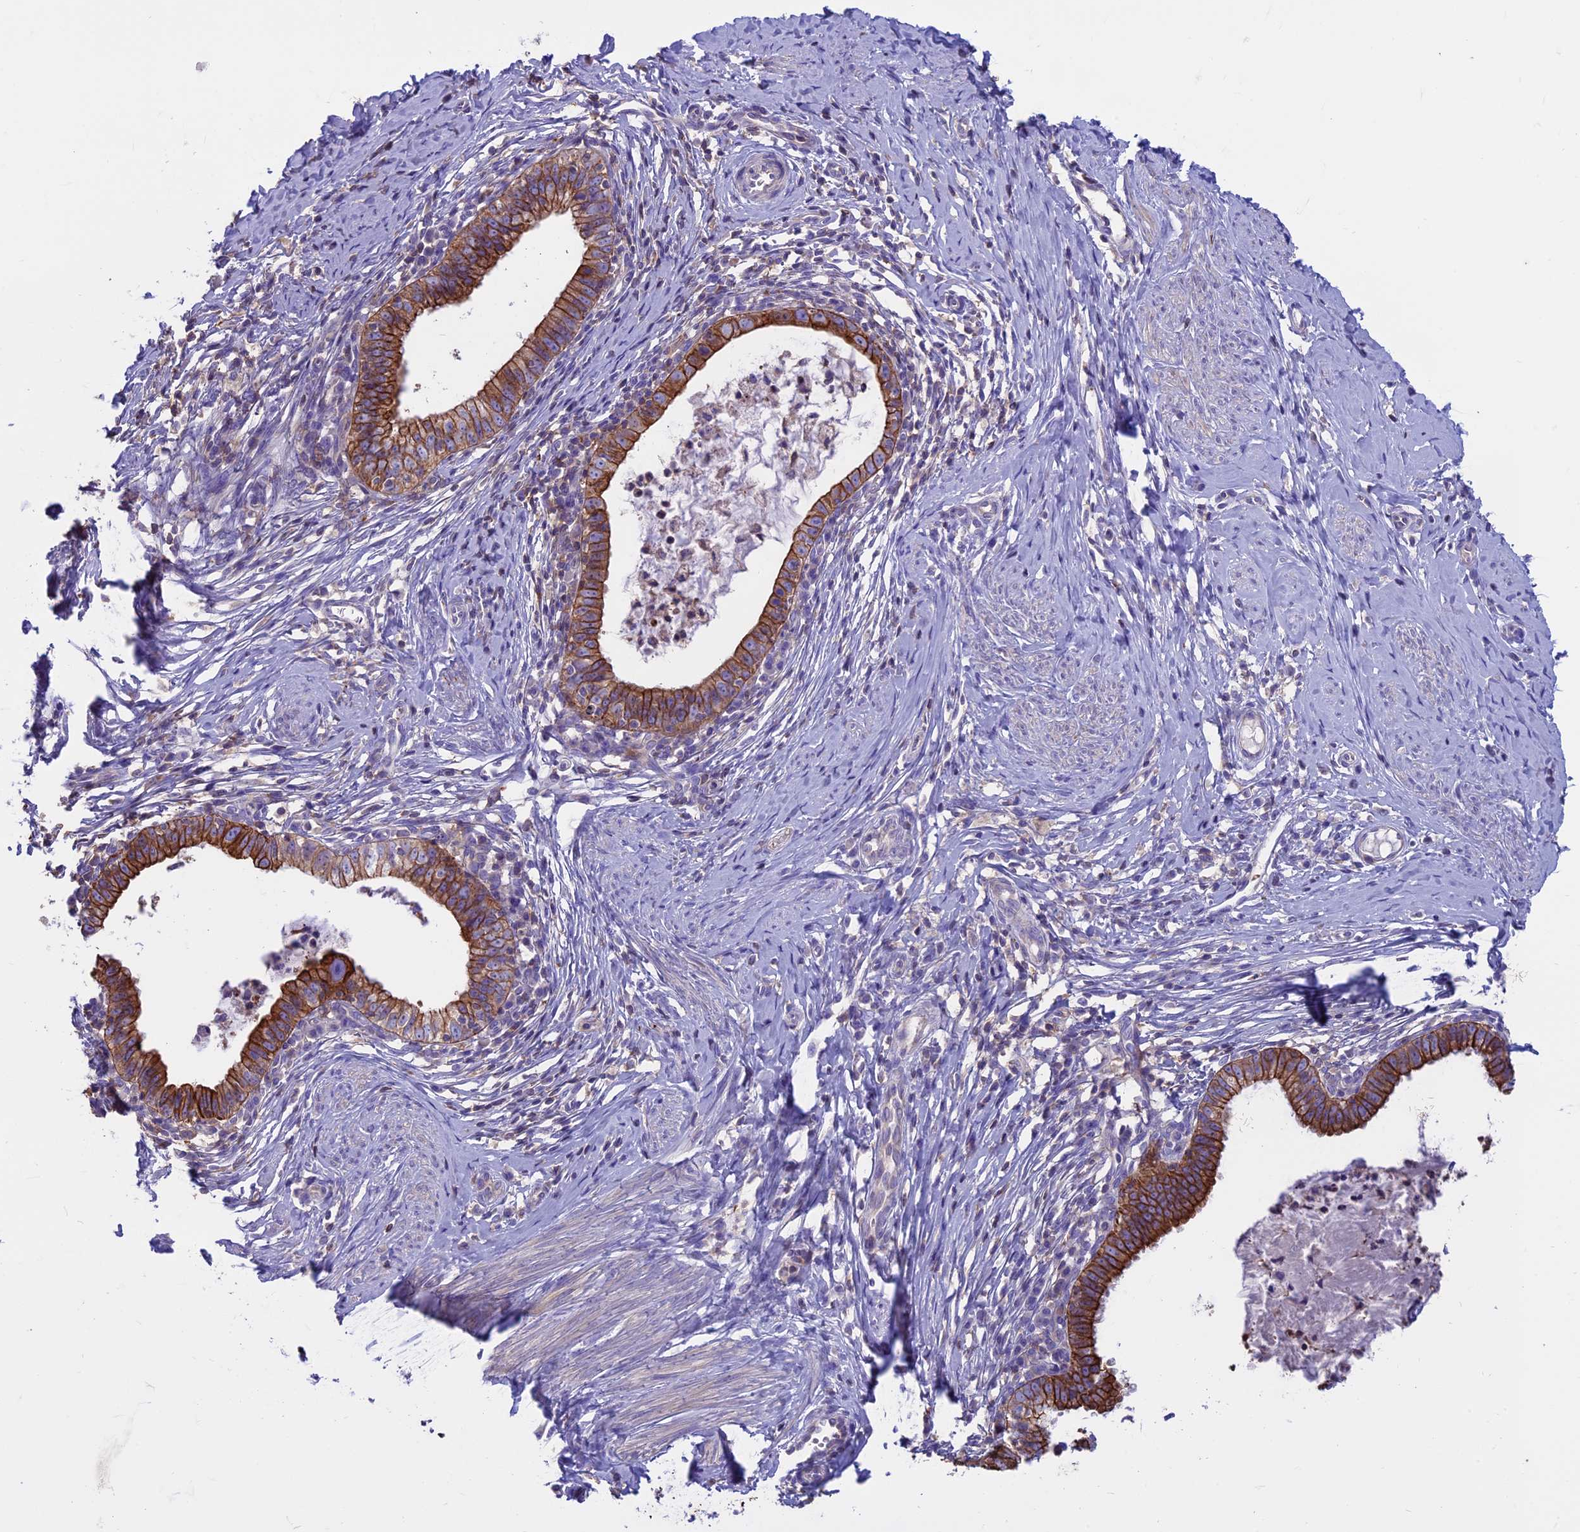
{"staining": {"intensity": "moderate", "quantity": ">75%", "location": "cytoplasmic/membranous"}, "tissue": "cervical cancer", "cell_type": "Tumor cells", "image_type": "cancer", "snomed": [{"axis": "morphology", "description": "Adenocarcinoma, NOS"}, {"axis": "topography", "description": "Cervix"}], "caption": "This is an image of IHC staining of cervical cancer, which shows moderate positivity in the cytoplasmic/membranous of tumor cells.", "gene": "CDAN1", "patient": {"sex": "female", "age": 36}}